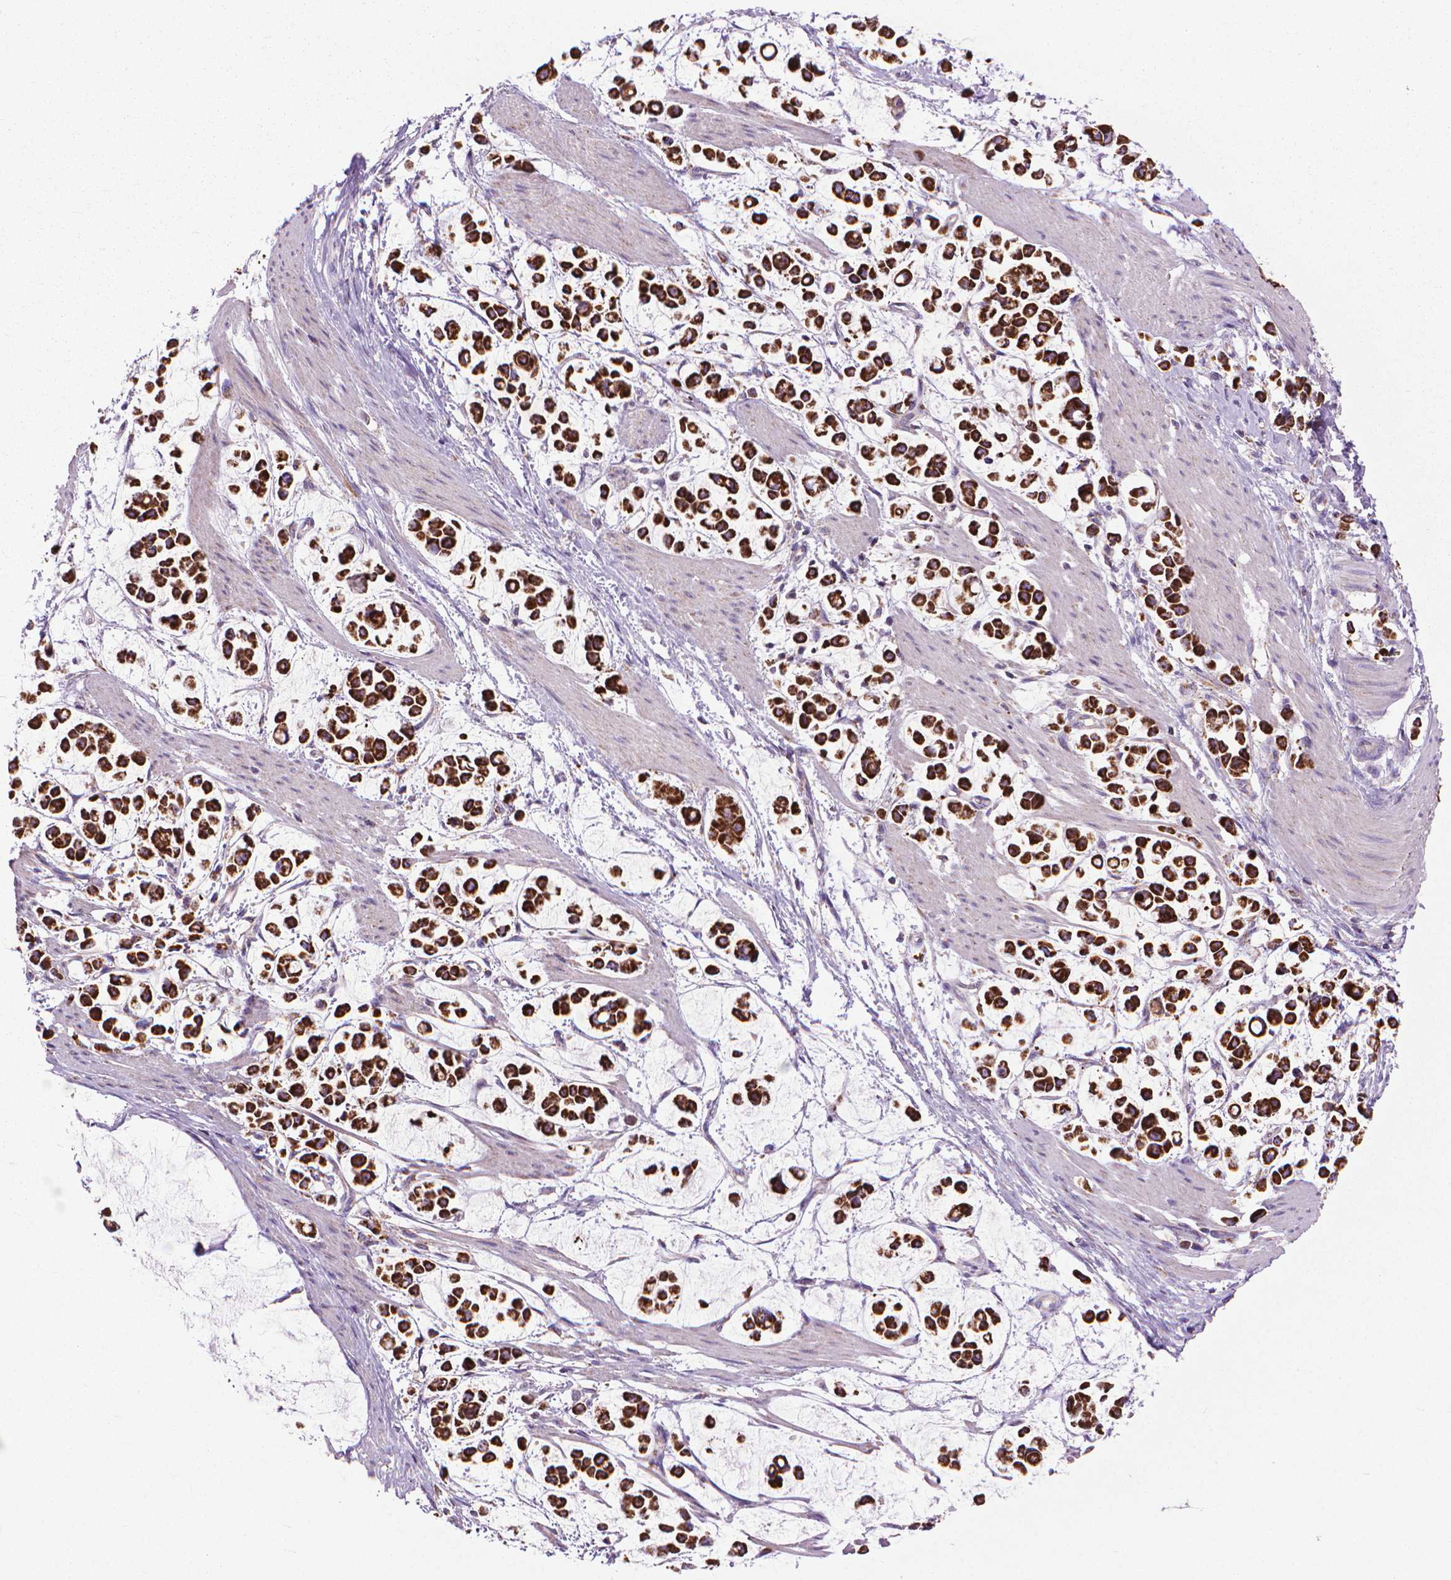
{"staining": {"intensity": "strong", "quantity": ">75%", "location": "cytoplasmic/membranous"}, "tissue": "stomach cancer", "cell_type": "Tumor cells", "image_type": "cancer", "snomed": [{"axis": "morphology", "description": "Adenocarcinoma, NOS"}, {"axis": "topography", "description": "Stomach"}], "caption": "A high amount of strong cytoplasmic/membranous positivity is appreciated in about >75% of tumor cells in stomach cancer (adenocarcinoma) tissue.", "gene": "VDAC1", "patient": {"sex": "male", "age": 82}}